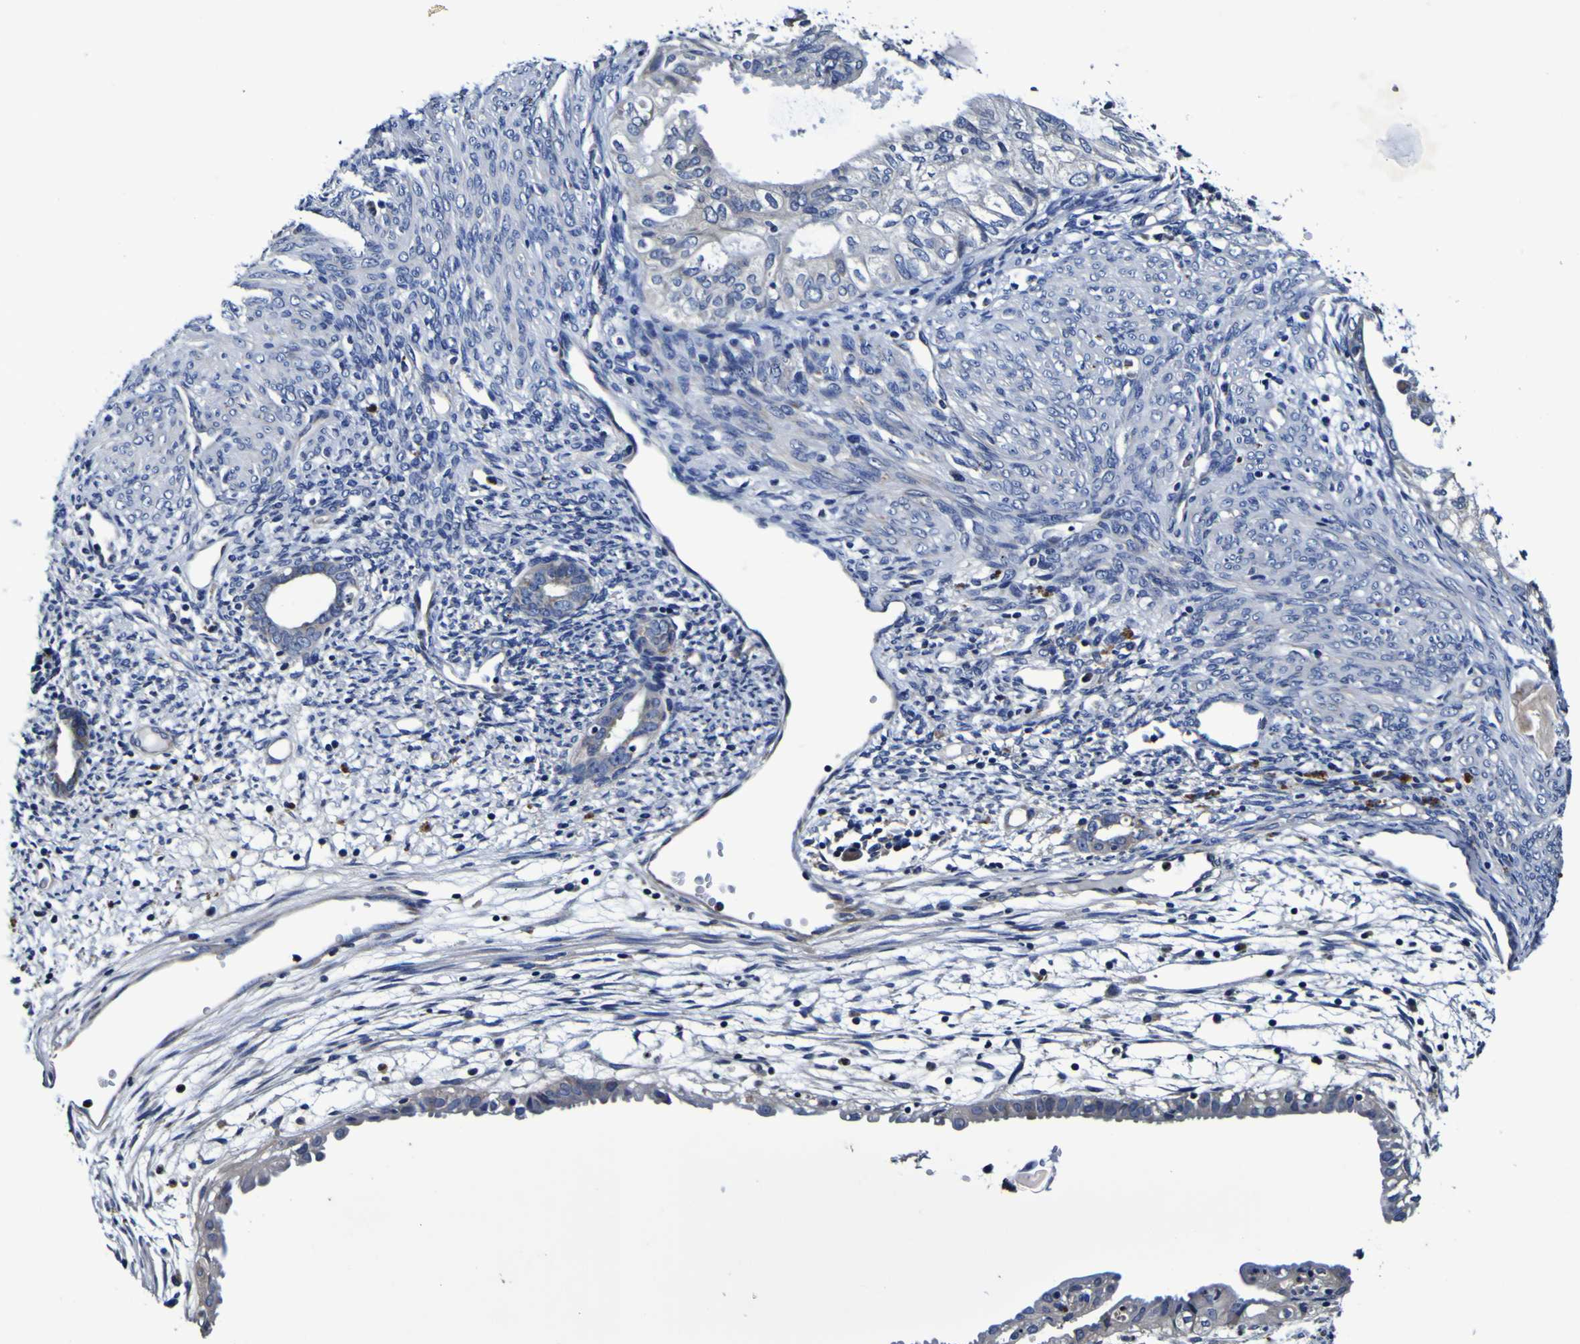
{"staining": {"intensity": "negative", "quantity": "none", "location": "none"}, "tissue": "cervical cancer", "cell_type": "Tumor cells", "image_type": "cancer", "snomed": [{"axis": "morphology", "description": "Normal tissue, NOS"}, {"axis": "morphology", "description": "Adenocarcinoma, NOS"}, {"axis": "topography", "description": "Cervix"}, {"axis": "topography", "description": "Endometrium"}], "caption": "The image demonstrates no staining of tumor cells in cervical cancer (adenocarcinoma). (DAB (3,3'-diaminobenzidine) immunohistochemistry visualized using brightfield microscopy, high magnification).", "gene": "PANK4", "patient": {"sex": "female", "age": 86}}